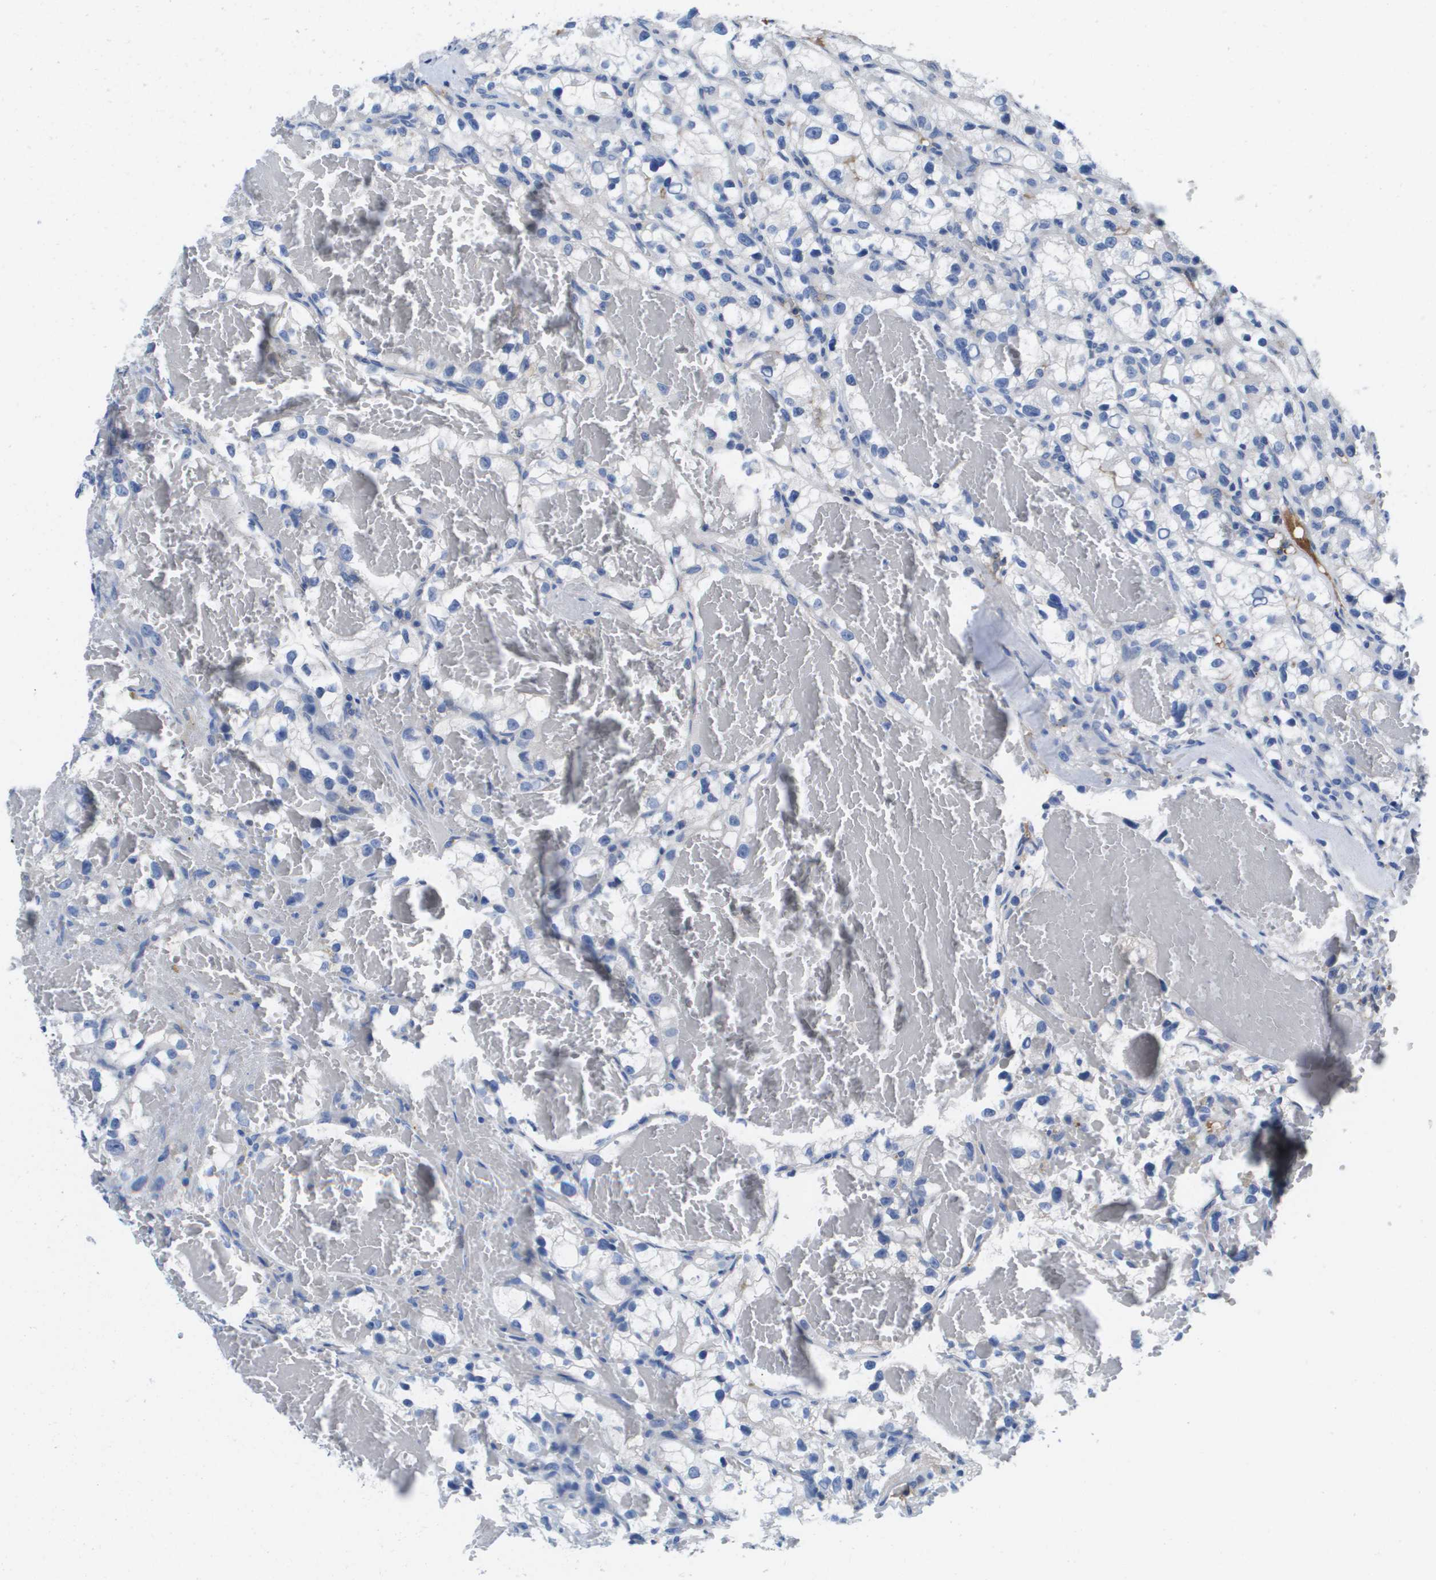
{"staining": {"intensity": "negative", "quantity": "none", "location": "none"}, "tissue": "renal cancer", "cell_type": "Tumor cells", "image_type": "cancer", "snomed": [{"axis": "morphology", "description": "Adenocarcinoma, NOS"}, {"axis": "topography", "description": "Kidney"}], "caption": "Tumor cells are negative for protein expression in human adenocarcinoma (renal).", "gene": "APOA1", "patient": {"sex": "female", "age": 57}}